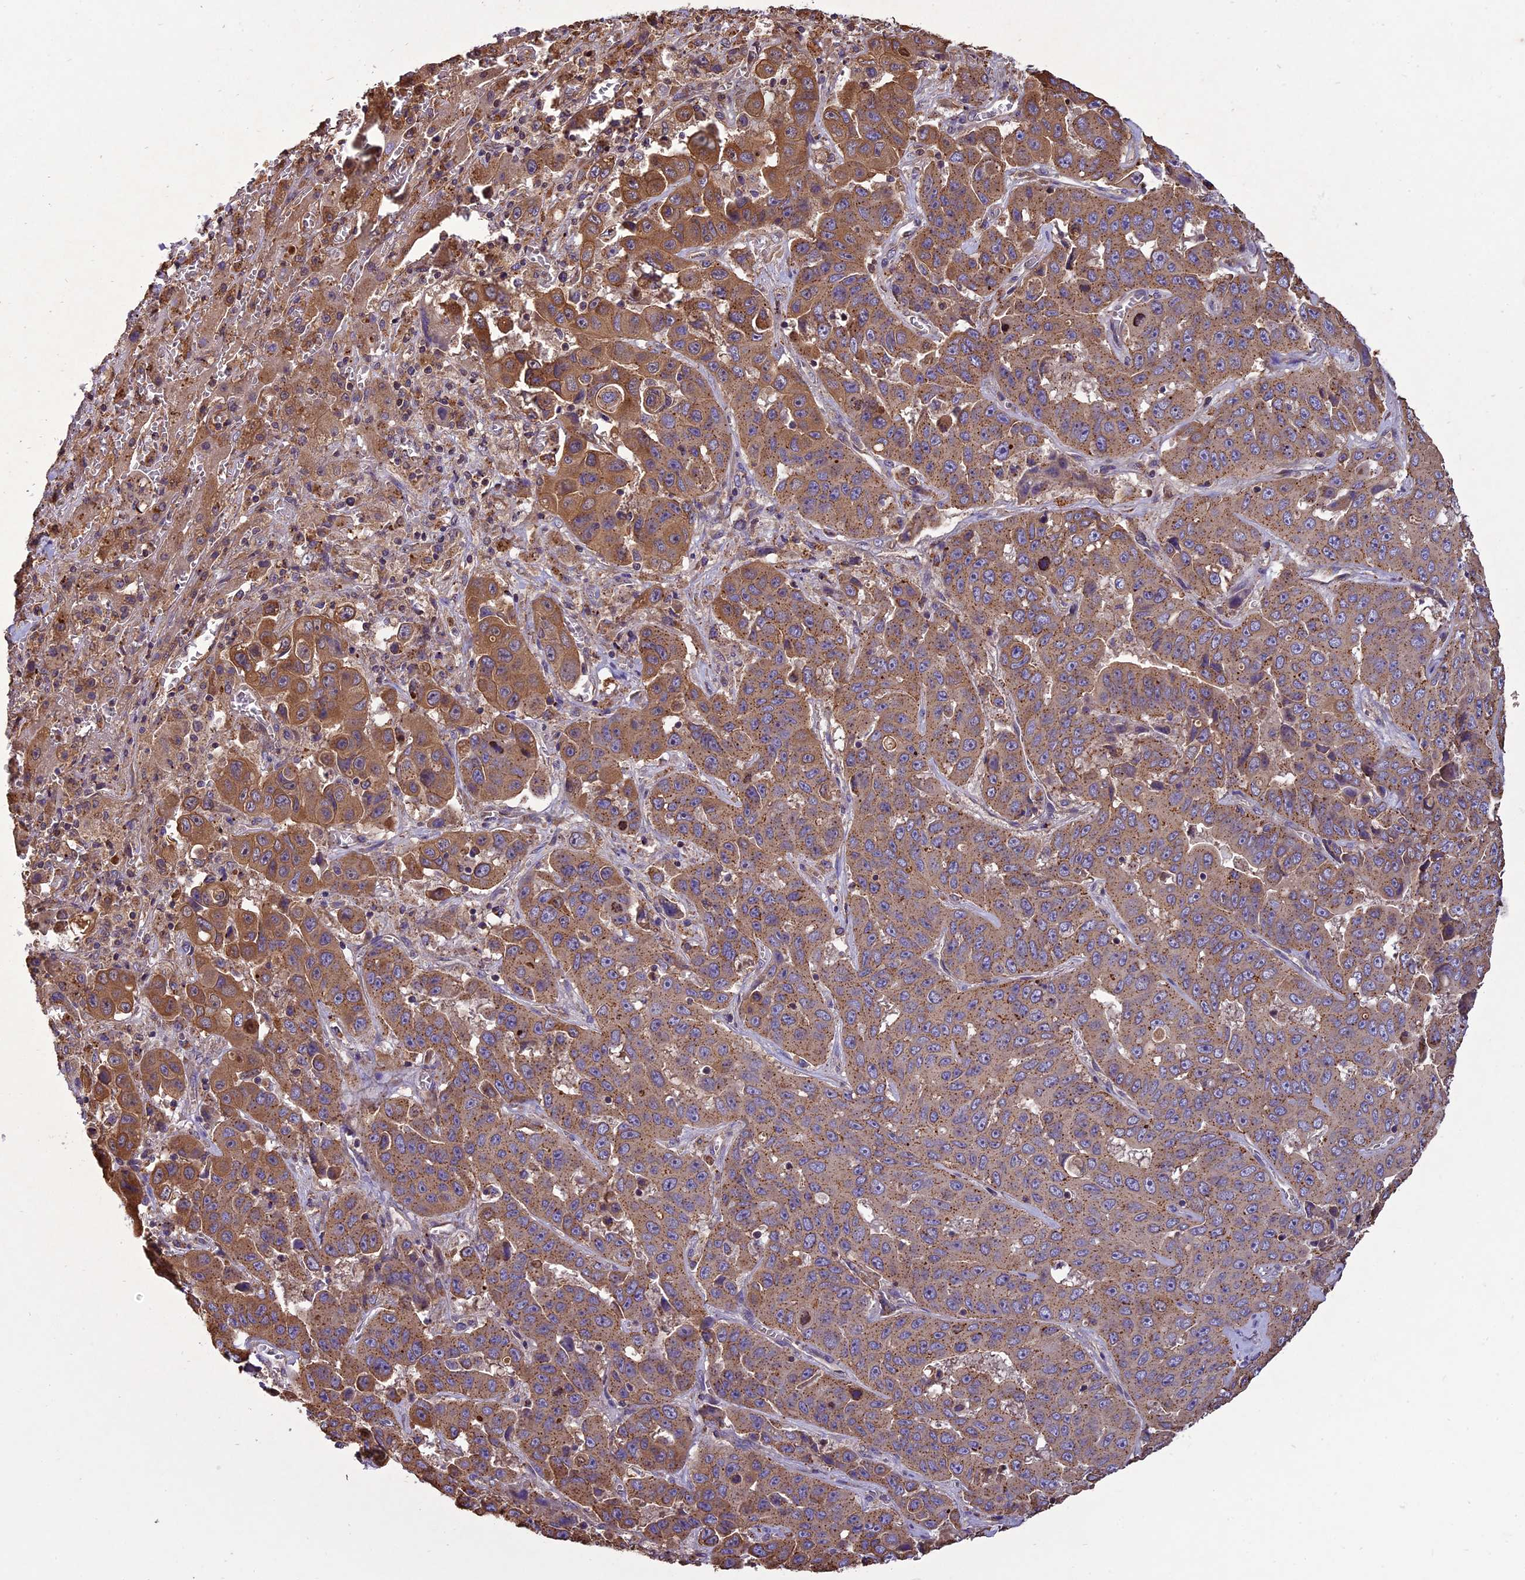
{"staining": {"intensity": "moderate", "quantity": "25%-75%", "location": "cytoplasmic/membranous"}, "tissue": "liver cancer", "cell_type": "Tumor cells", "image_type": "cancer", "snomed": [{"axis": "morphology", "description": "Cholangiocarcinoma"}, {"axis": "topography", "description": "Liver"}], "caption": "Liver cholangiocarcinoma was stained to show a protein in brown. There is medium levels of moderate cytoplasmic/membranous staining in approximately 25%-75% of tumor cells.", "gene": "CHMP2A", "patient": {"sex": "female", "age": 52}}